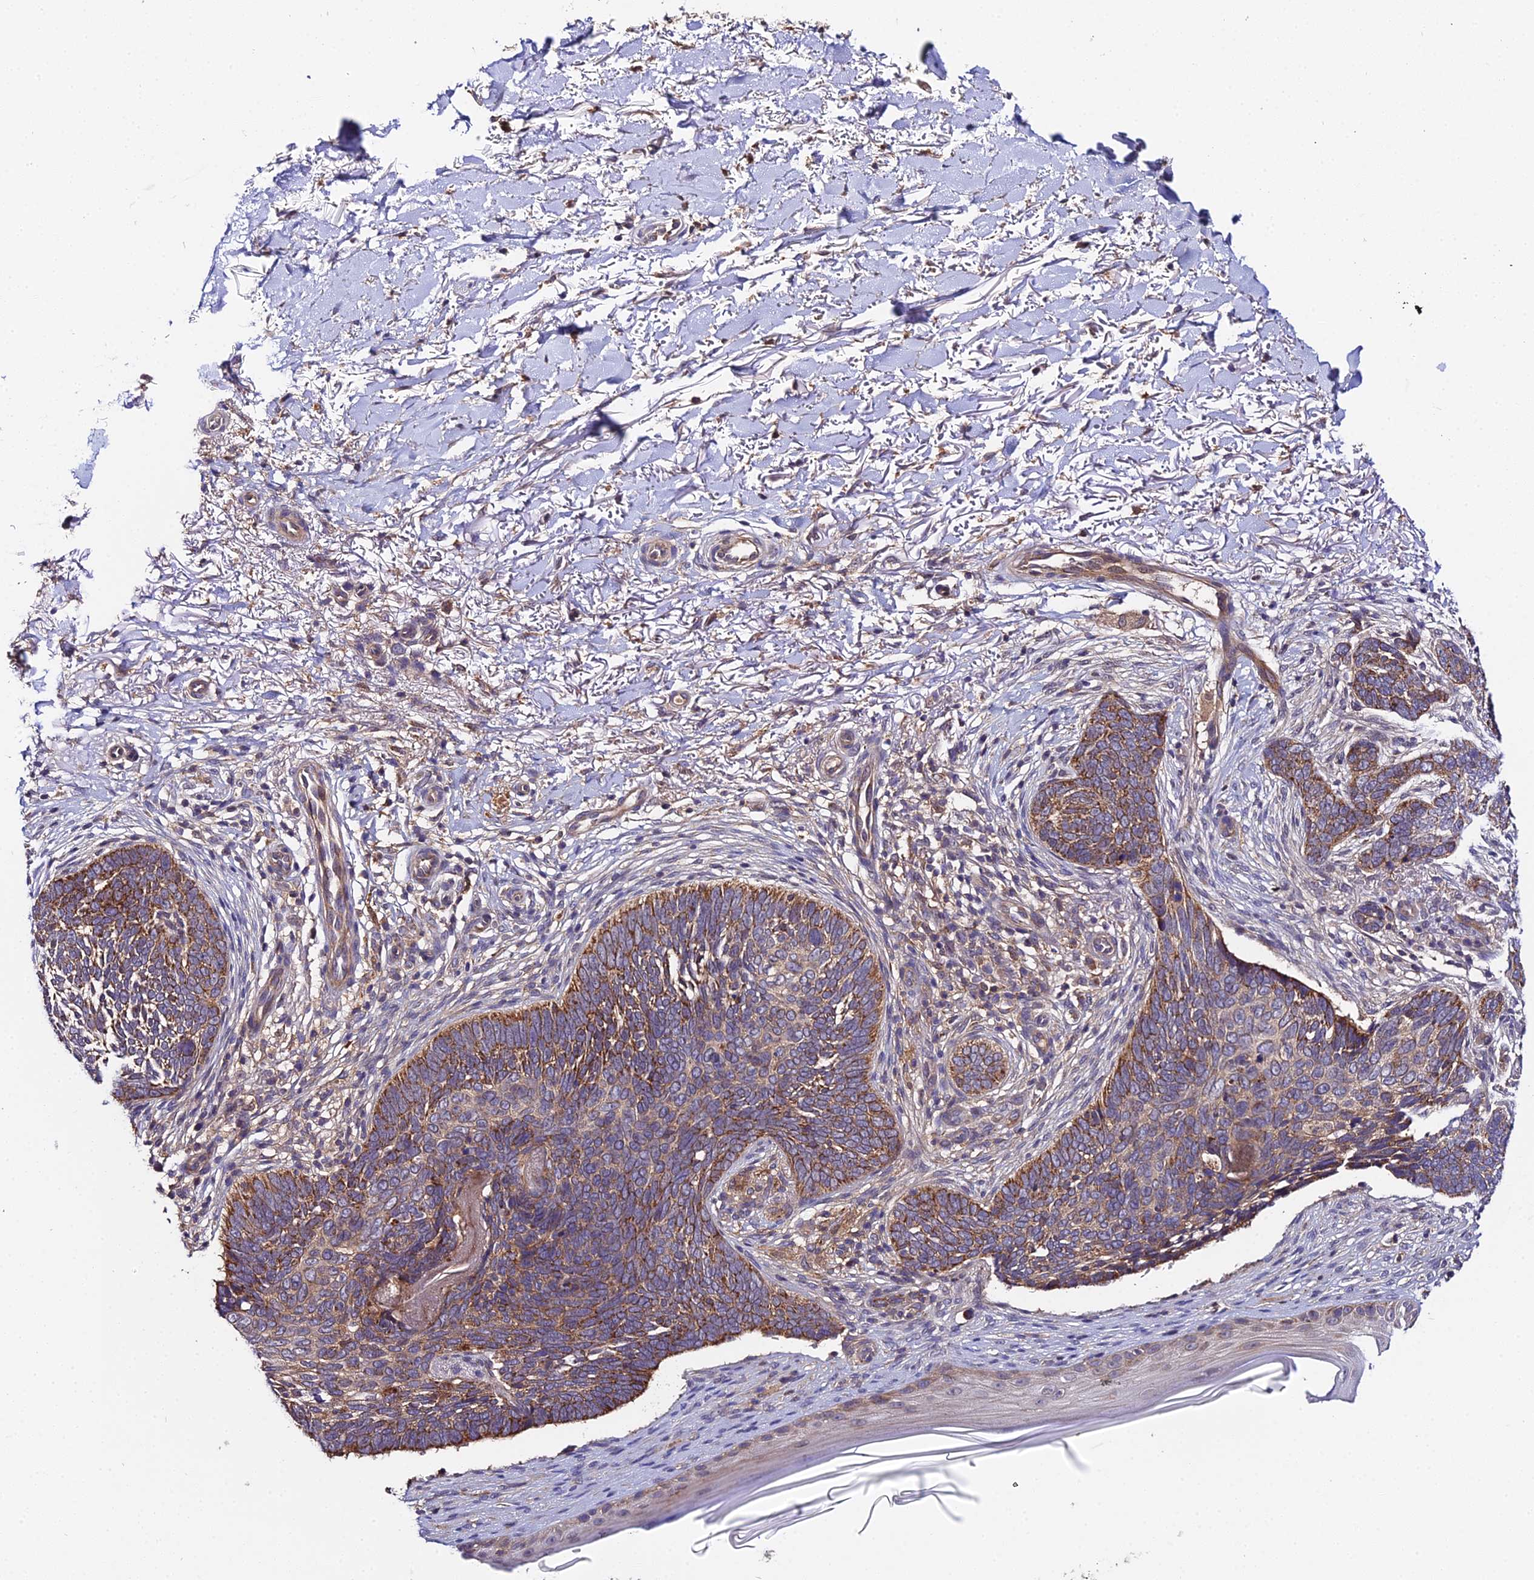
{"staining": {"intensity": "moderate", "quantity": ">75%", "location": "cytoplasmic/membranous"}, "tissue": "skin cancer", "cell_type": "Tumor cells", "image_type": "cancer", "snomed": [{"axis": "morphology", "description": "Normal tissue, NOS"}, {"axis": "morphology", "description": "Basal cell carcinoma"}, {"axis": "topography", "description": "Skin"}], "caption": "A brown stain highlights moderate cytoplasmic/membranous staining of a protein in human skin cancer (basal cell carcinoma) tumor cells.", "gene": "ZBED8", "patient": {"sex": "female", "age": 67}}